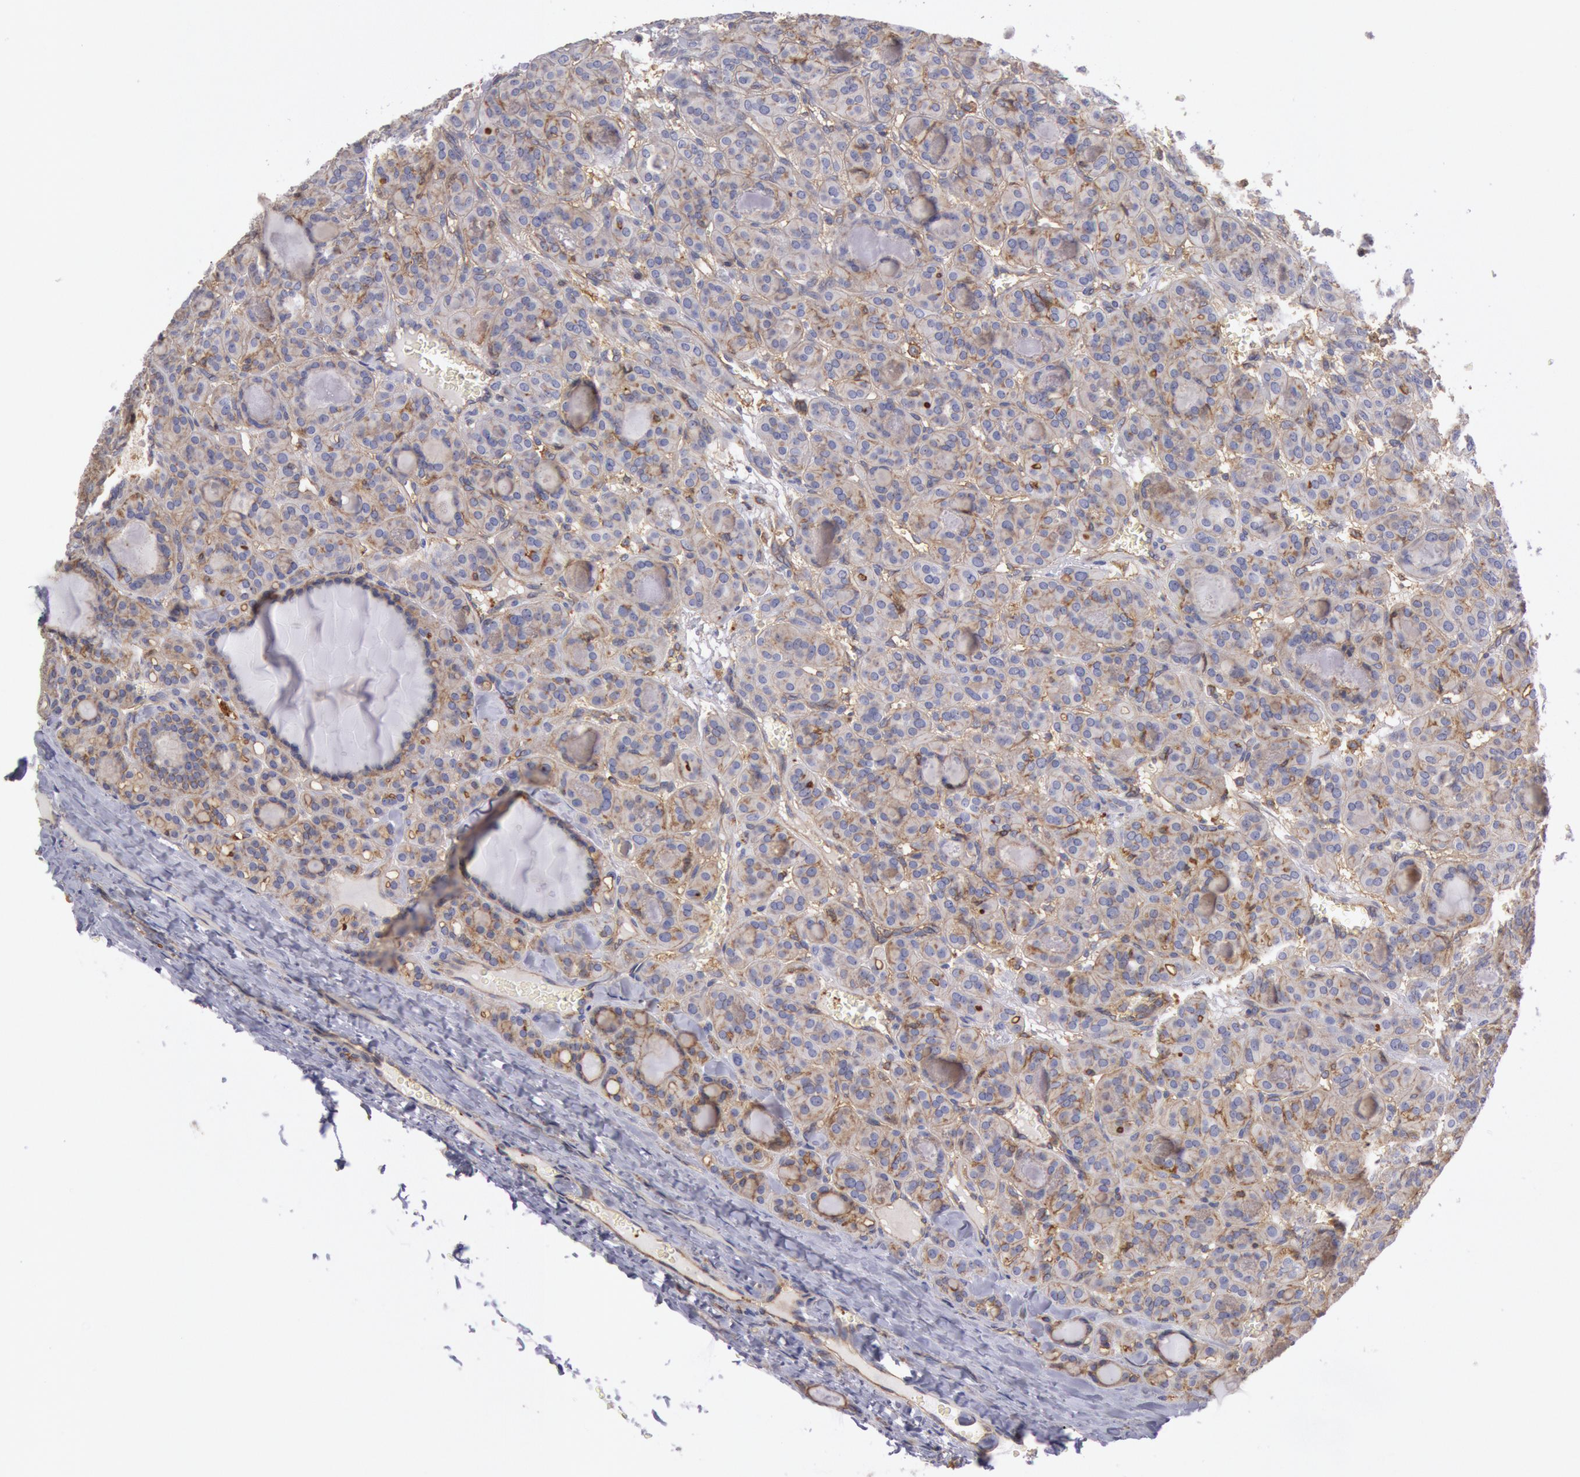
{"staining": {"intensity": "weak", "quantity": "25%-75%", "location": "cytoplasmic/membranous"}, "tissue": "thyroid cancer", "cell_type": "Tumor cells", "image_type": "cancer", "snomed": [{"axis": "morphology", "description": "Follicular adenoma carcinoma, NOS"}, {"axis": "topography", "description": "Thyroid gland"}], "caption": "Tumor cells display low levels of weak cytoplasmic/membranous staining in about 25%-75% of cells in human thyroid follicular adenoma carcinoma.", "gene": "SNAP23", "patient": {"sex": "female", "age": 71}}